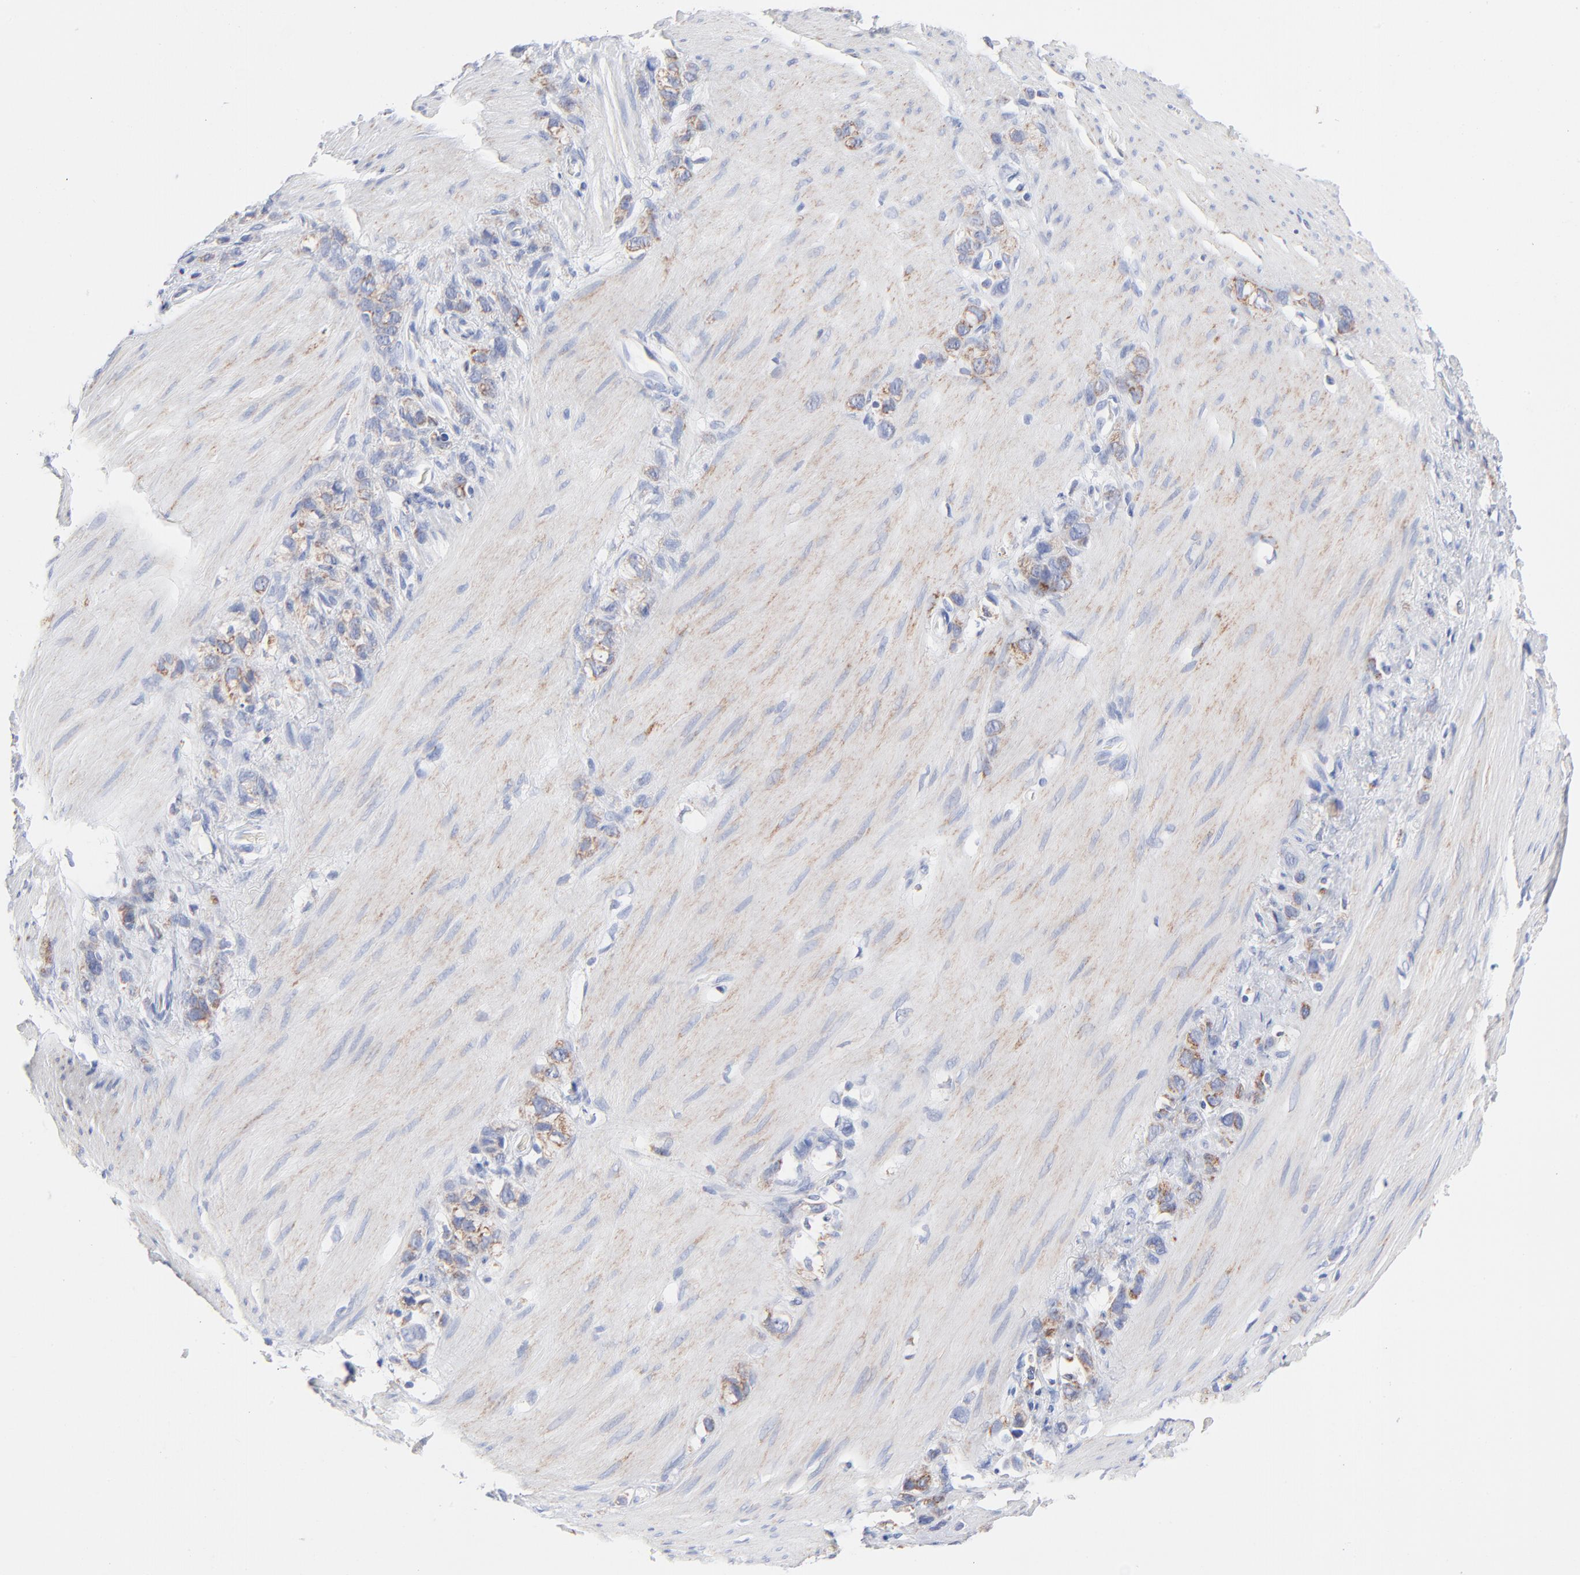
{"staining": {"intensity": "moderate", "quantity": "<25%", "location": "cytoplasmic/membranous"}, "tissue": "stomach cancer", "cell_type": "Tumor cells", "image_type": "cancer", "snomed": [{"axis": "morphology", "description": "Normal tissue, NOS"}, {"axis": "morphology", "description": "Adenocarcinoma, NOS"}, {"axis": "morphology", "description": "Adenocarcinoma, High grade"}, {"axis": "topography", "description": "Stomach, upper"}, {"axis": "topography", "description": "Stomach"}], "caption": "High-power microscopy captured an immunohistochemistry photomicrograph of stomach adenocarcinoma, revealing moderate cytoplasmic/membranous staining in about <25% of tumor cells.", "gene": "CHCHD10", "patient": {"sex": "female", "age": 65}}